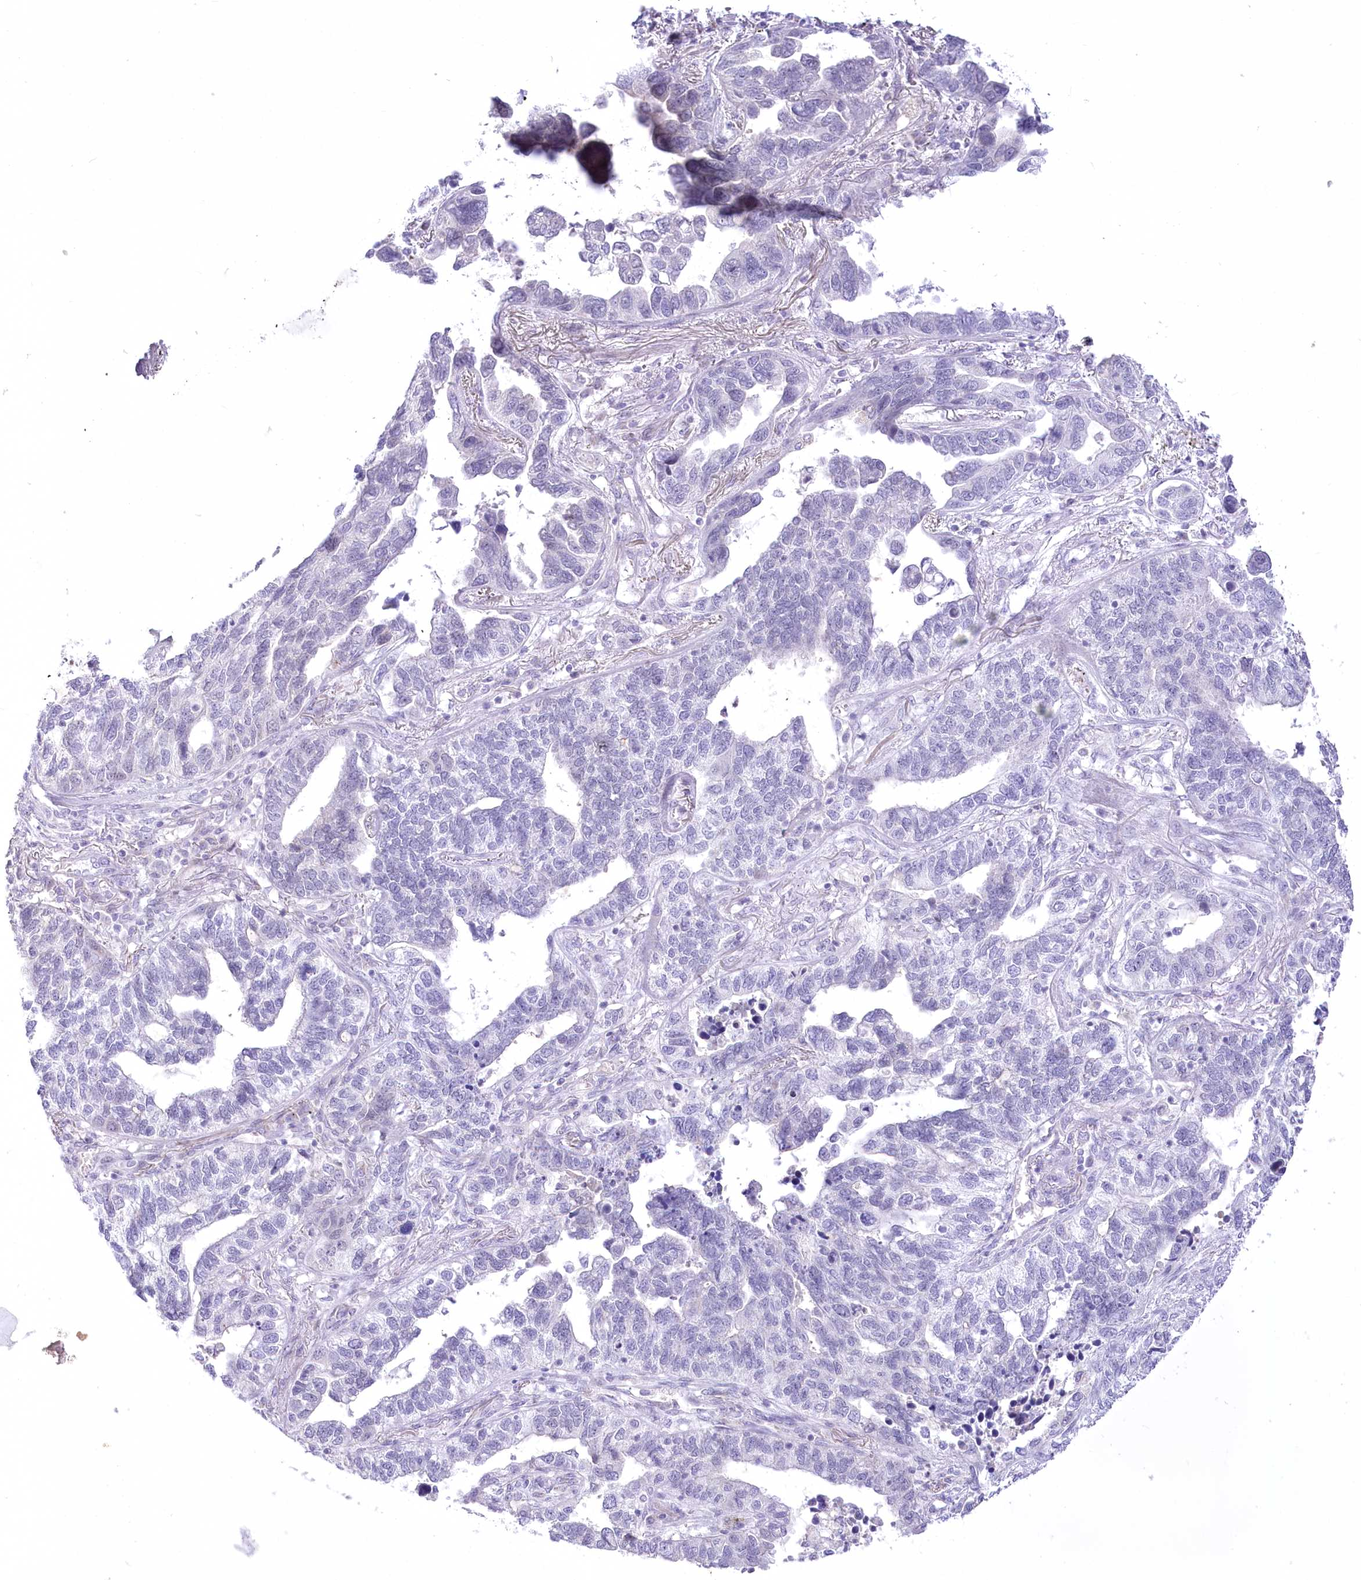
{"staining": {"intensity": "negative", "quantity": "none", "location": "none"}, "tissue": "lung cancer", "cell_type": "Tumor cells", "image_type": "cancer", "snomed": [{"axis": "morphology", "description": "Adenocarcinoma, NOS"}, {"axis": "topography", "description": "Lung"}], "caption": "High power microscopy histopathology image of an immunohistochemistry (IHC) micrograph of lung adenocarcinoma, revealing no significant staining in tumor cells.", "gene": "BEND7", "patient": {"sex": "male", "age": 67}}